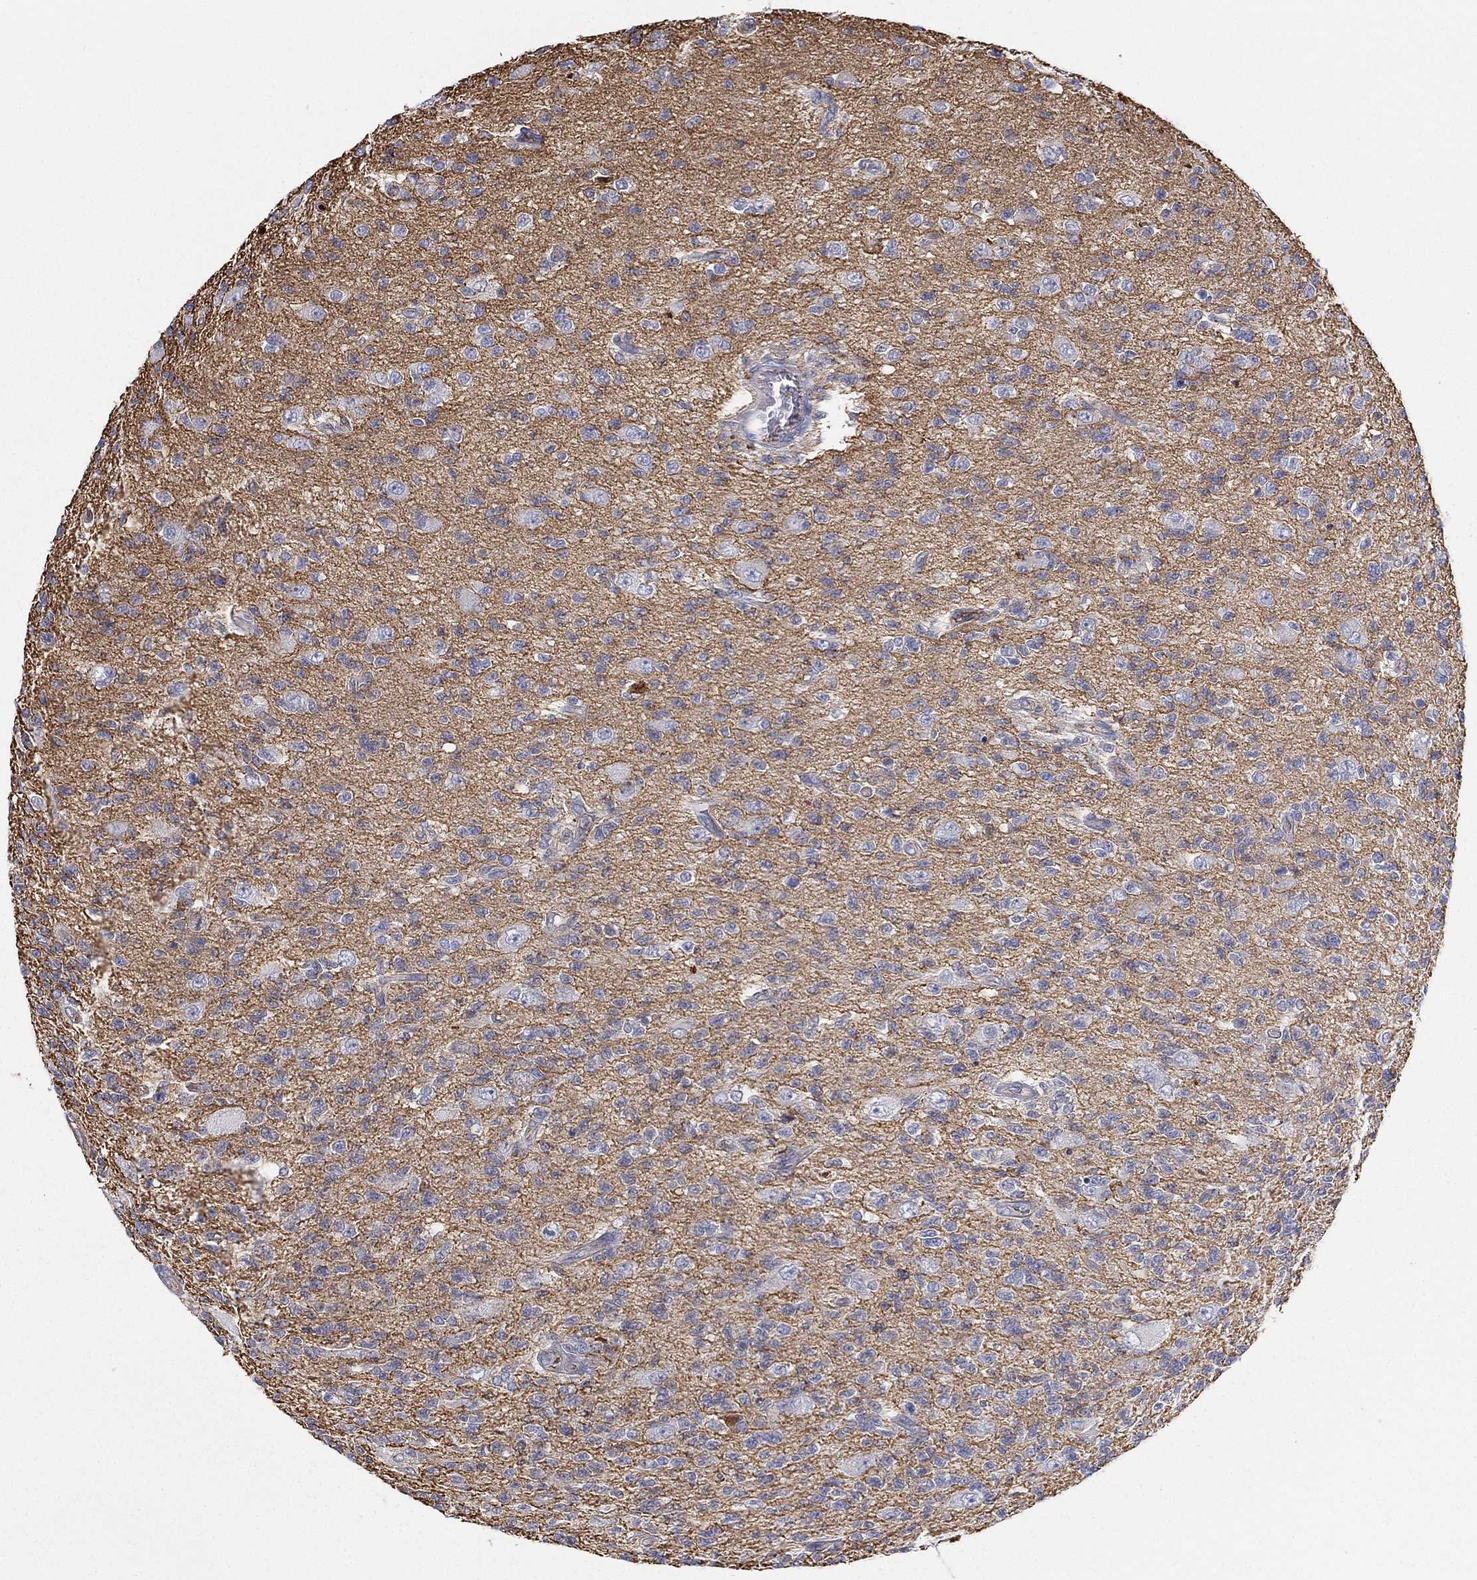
{"staining": {"intensity": "negative", "quantity": "none", "location": "none"}, "tissue": "glioma", "cell_type": "Tumor cells", "image_type": "cancer", "snomed": [{"axis": "morphology", "description": "Glioma, malignant, High grade"}, {"axis": "topography", "description": "Brain"}], "caption": "Immunohistochemistry histopathology image of neoplastic tissue: human malignant glioma (high-grade) stained with DAB (3,3'-diaminobenzidine) demonstrates no significant protein positivity in tumor cells.", "gene": "IFNB1", "patient": {"sex": "male", "age": 56}}